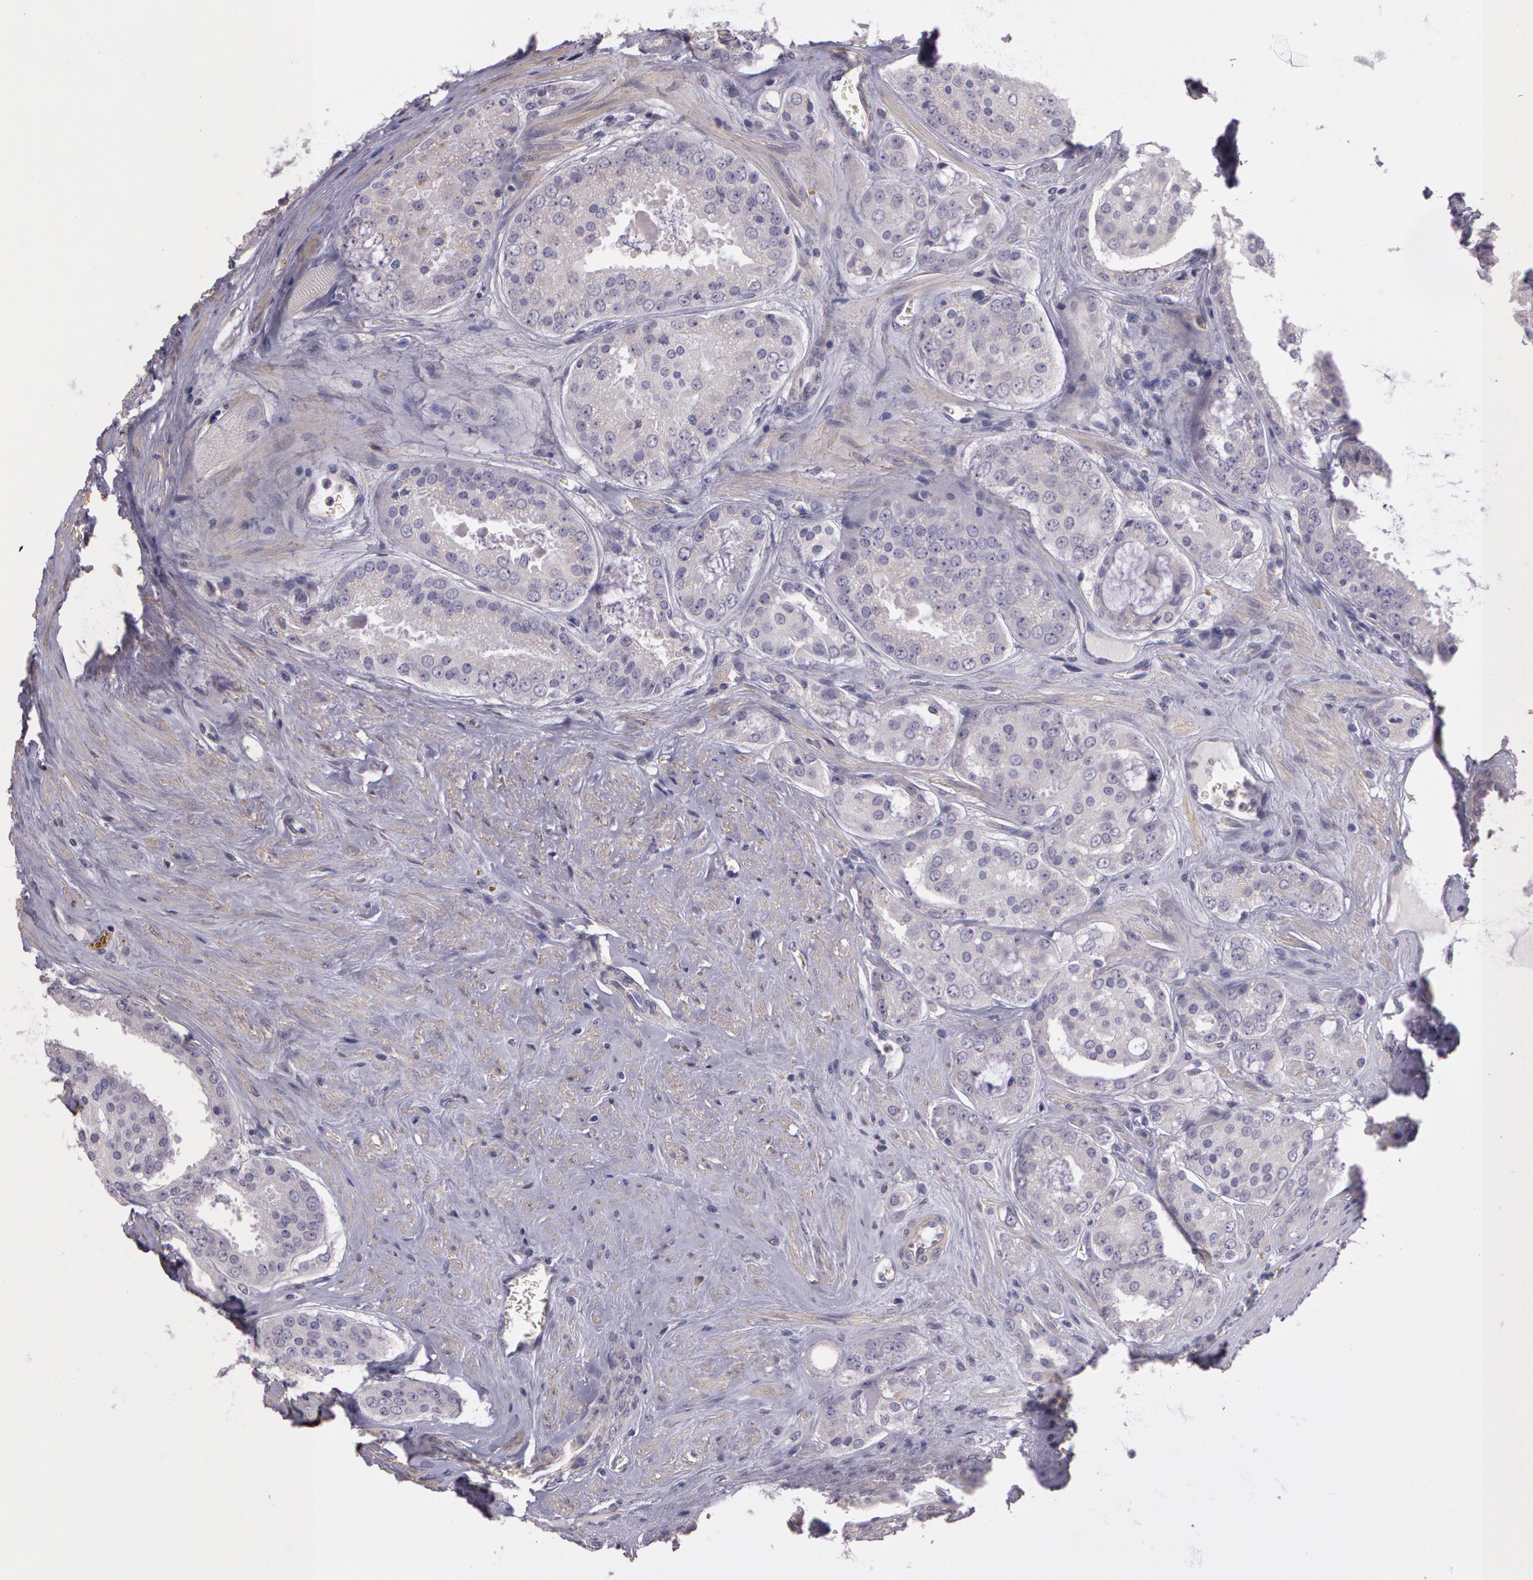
{"staining": {"intensity": "negative", "quantity": "none", "location": "none"}, "tissue": "prostate cancer", "cell_type": "Tumor cells", "image_type": "cancer", "snomed": [{"axis": "morphology", "description": "Adenocarcinoma, Medium grade"}, {"axis": "topography", "description": "Prostate"}], "caption": "Tumor cells are negative for protein expression in human medium-grade adenocarcinoma (prostate).", "gene": "G2E3", "patient": {"sex": "male", "age": 60}}